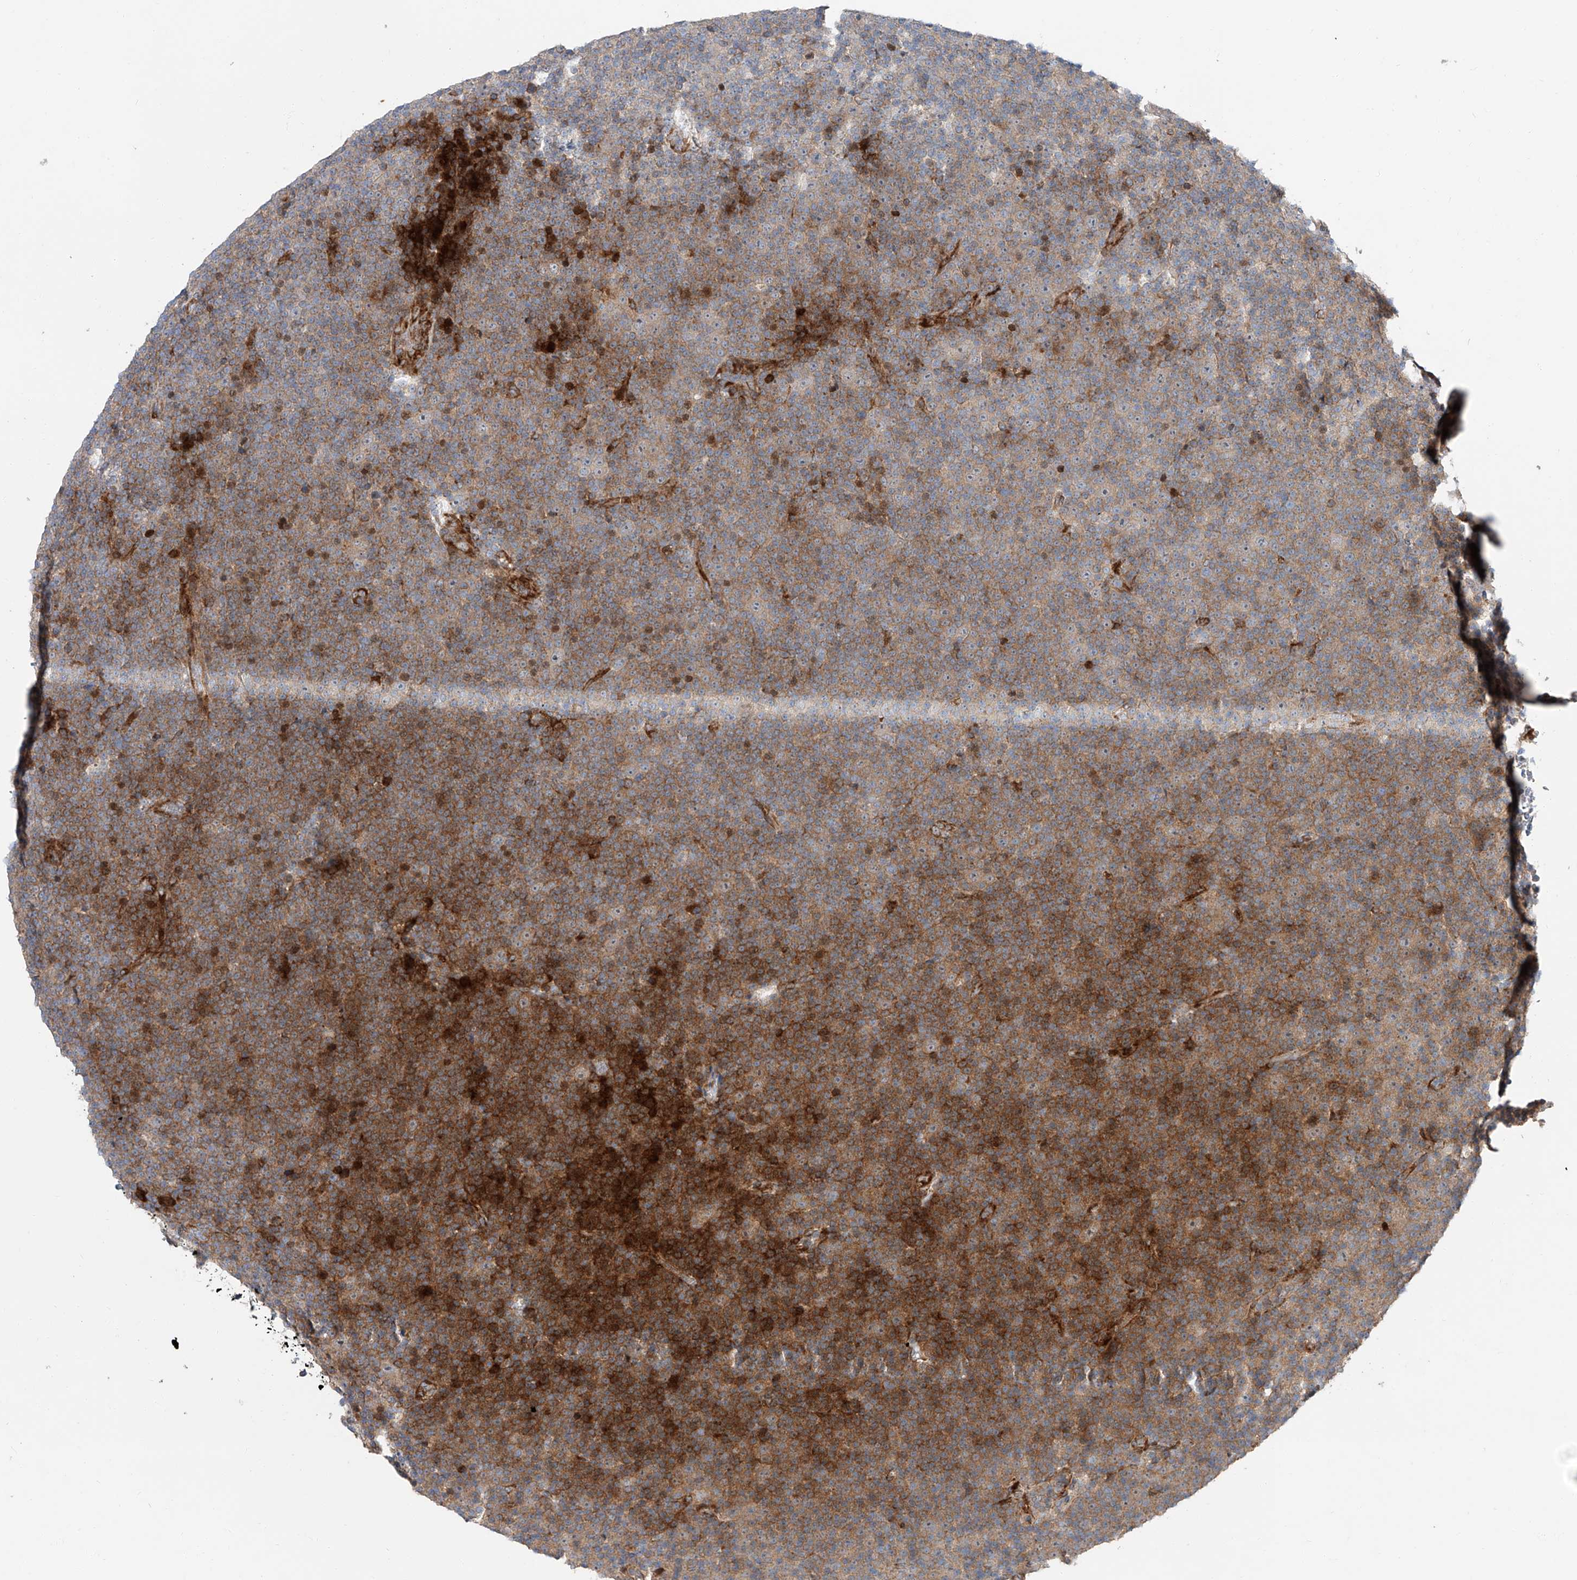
{"staining": {"intensity": "moderate", "quantity": "25%-75%", "location": "cytoplasmic/membranous"}, "tissue": "lymphoma", "cell_type": "Tumor cells", "image_type": "cancer", "snomed": [{"axis": "morphology", "description": "Malignant lymphoma, non-Hodgkin's type, Low grade"}, {"axis": "topography", "description": "Lymph node"}], "caption": "Moderate cytoplasmic/membranous staining for a protein is present in about 25%-75% of tumor cells of lymphoma using immunohistochemistry.", "gene": "USF3", "patient": {"sex": "female", "age": 67}}